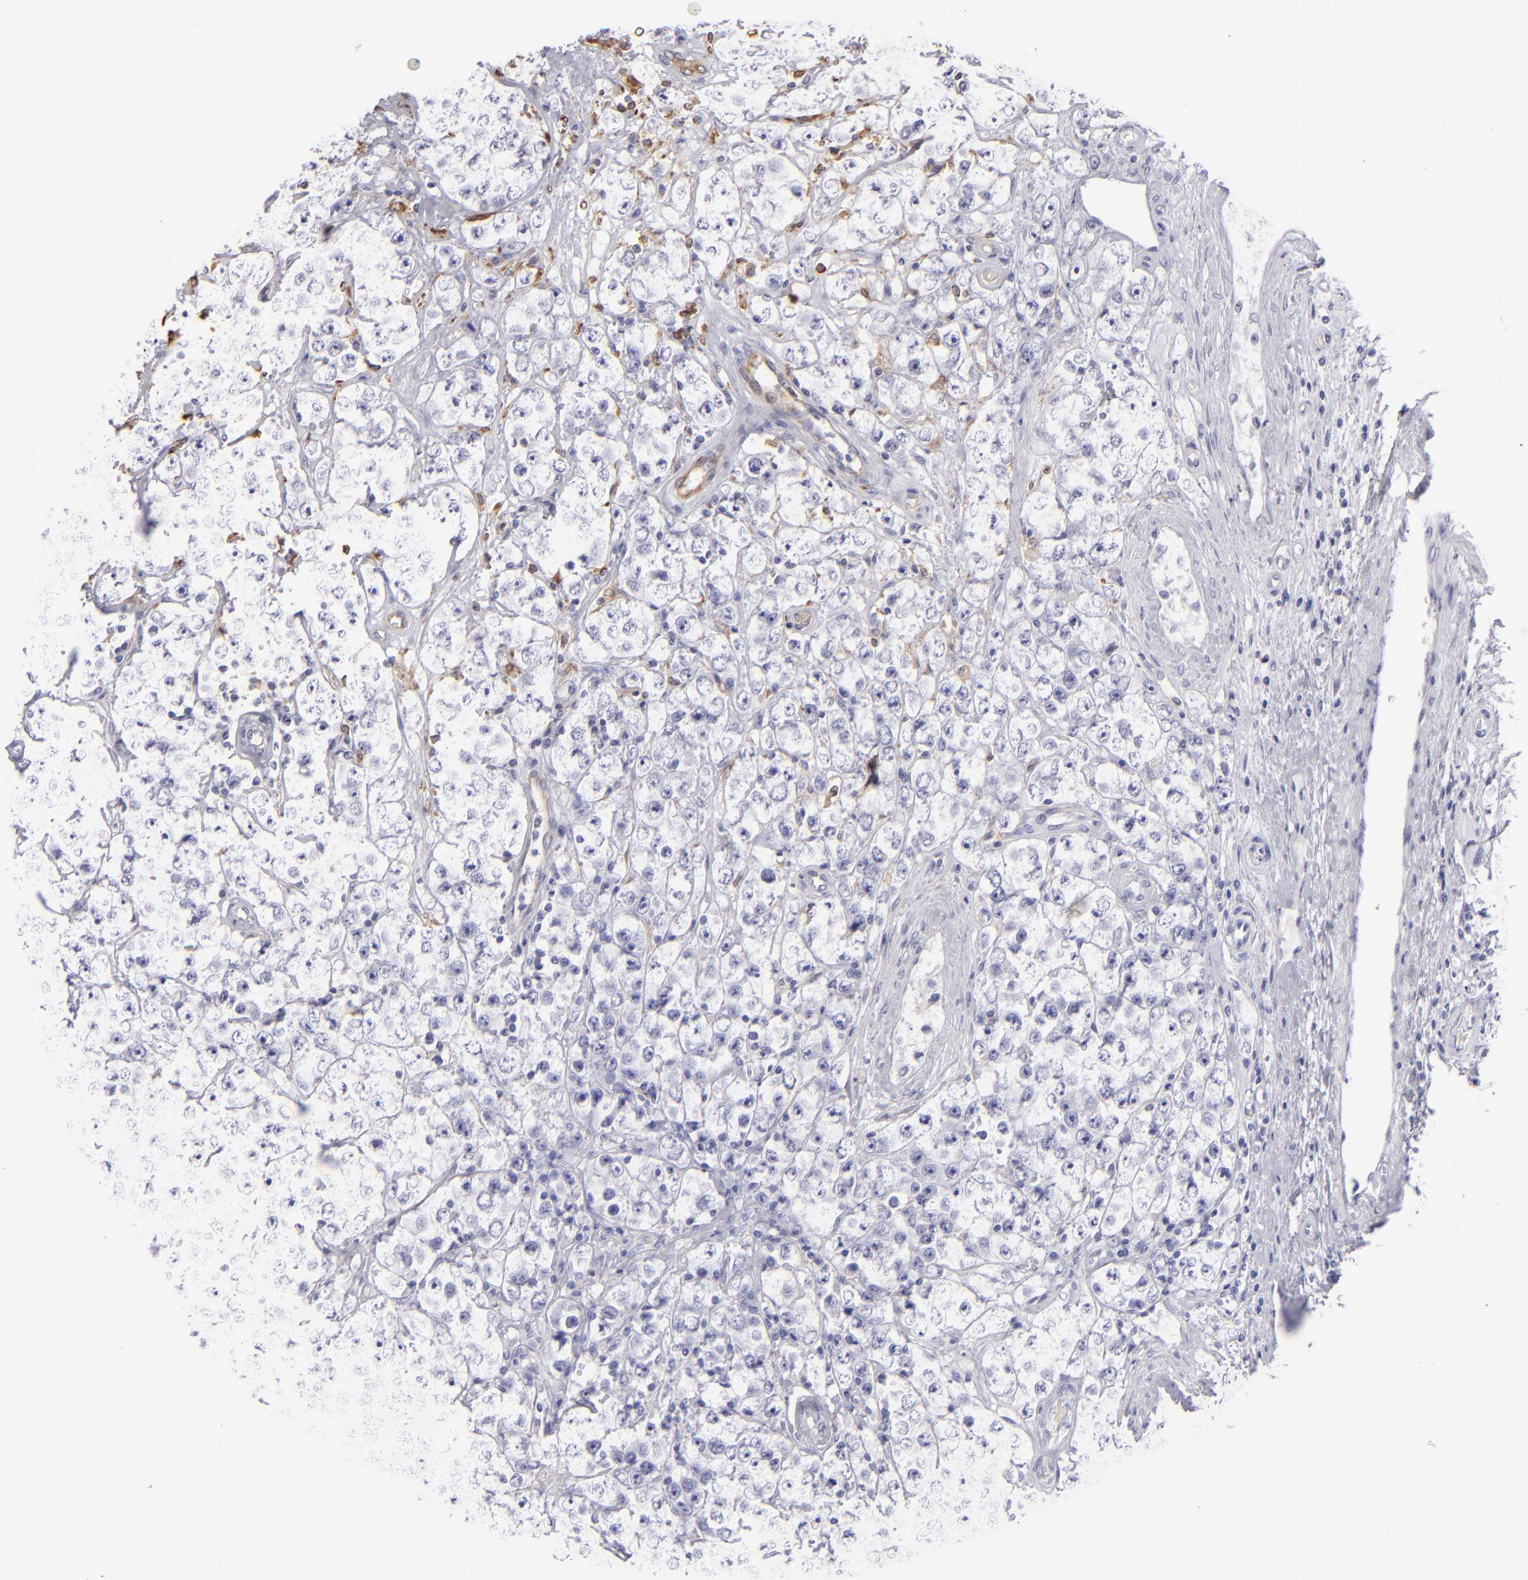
{"staining": {"intensity": "negative", "quantity": "none", "location": "none"}, "tissue": "testis cancer", "cell_type": "Tumor cells", "image_type": "cancer", "snomed": [{"axis": "morphology", "description": "Seminoma, NOS"}, {"axis": "topography", "description": "Testis"}], "caption": "A histopathology image of testis seminoma stained for a protein exhibits no brown staining in tumor cells.", "gene": "CD74", "patient": {"sex": "male", "age": 52}}